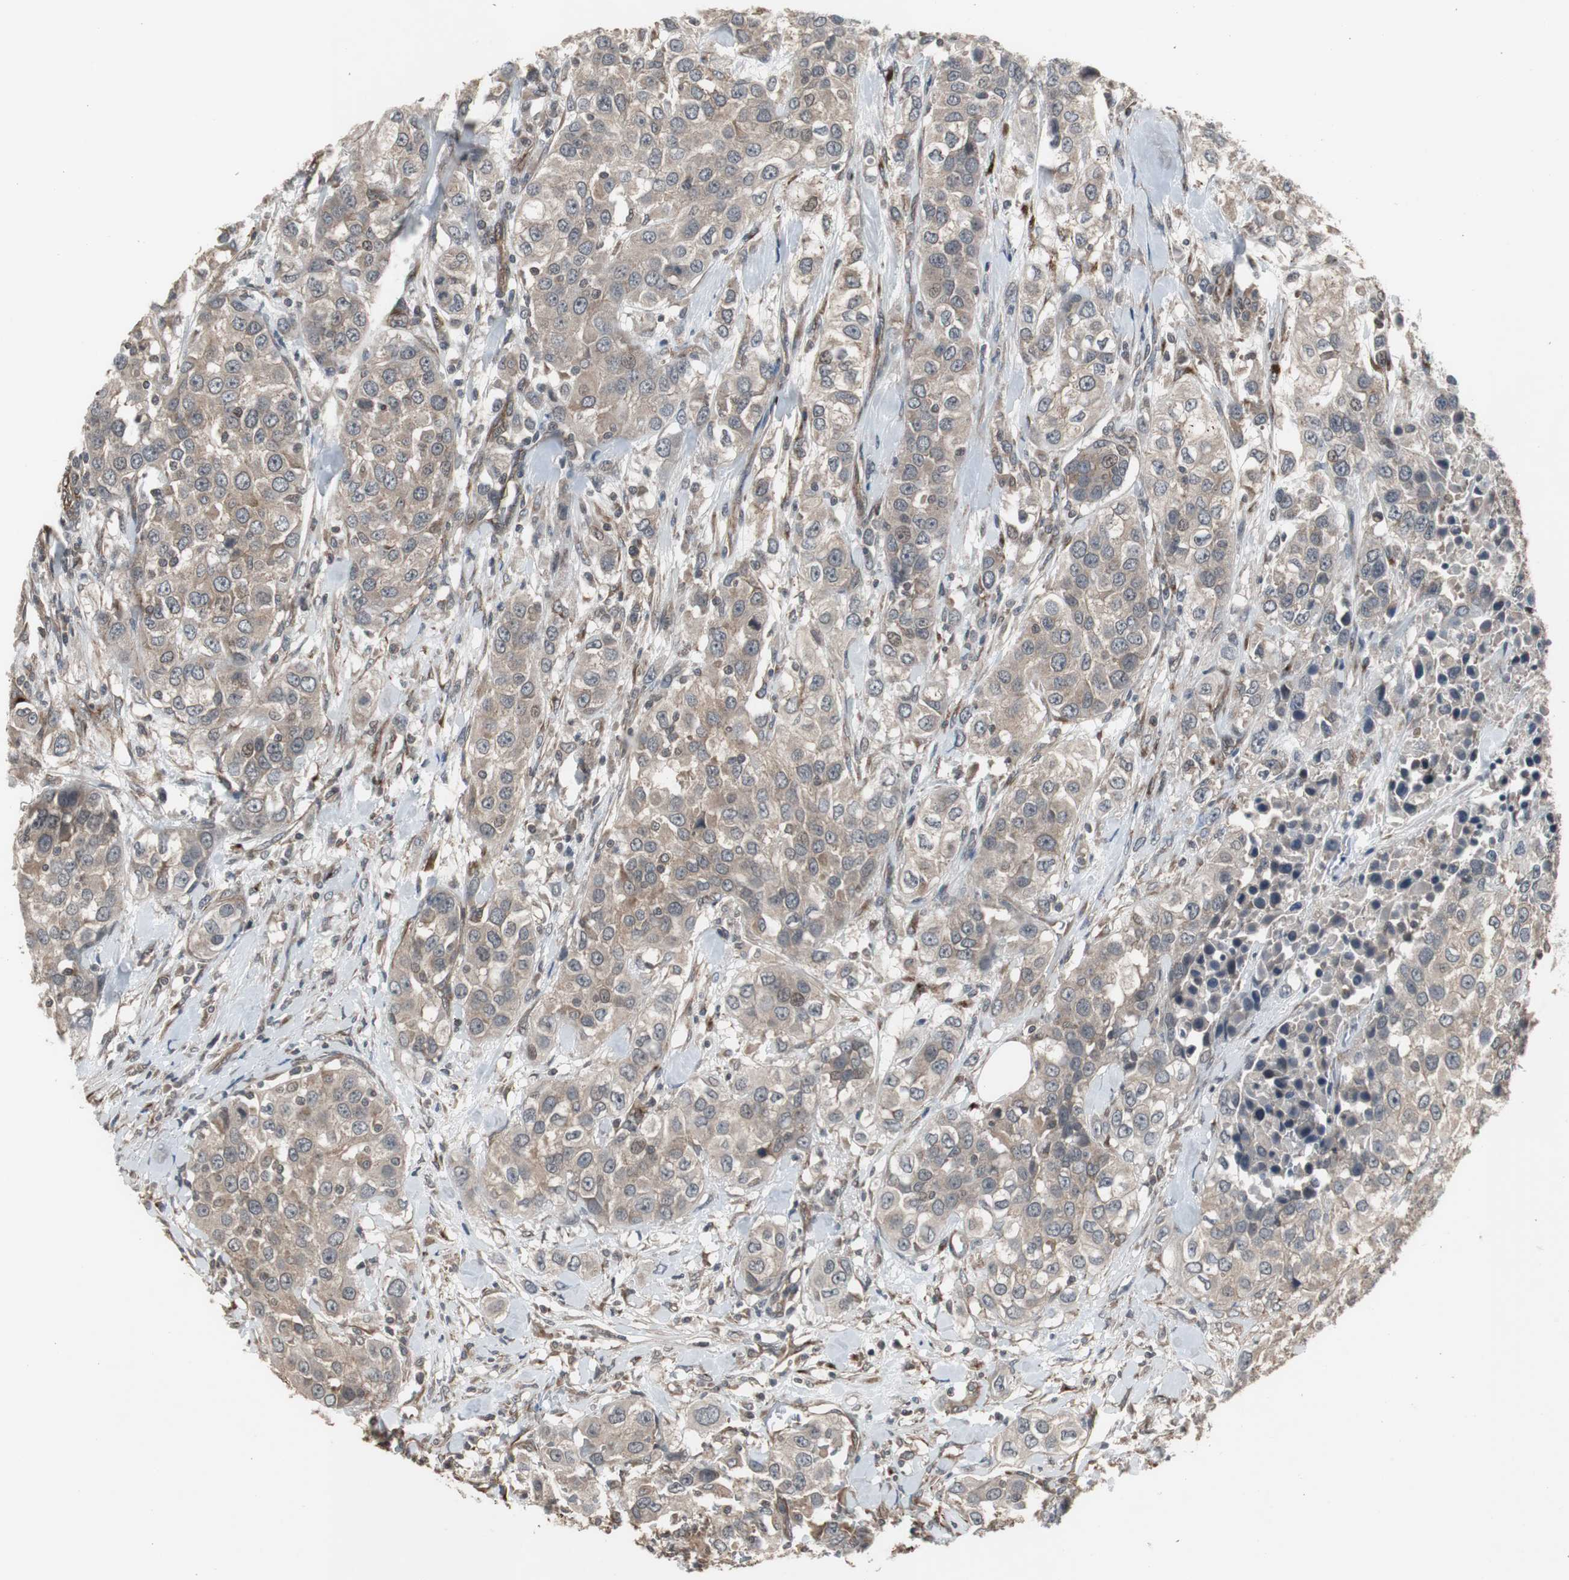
{"staining": {"intensity": "weak", "quantity": ">75%", "location": "cytoplasmic/membranous"}, "tissue": "urothelial cancer", "cell_type": "Tumor cells", "image_type": "cancer", "snomed": [{"axis": "morphology", "description": "Urothelial carcinoma, High grade"}, {"axis": "topography", "description": "Urinary bladder"}], "caption": "This image exhibits immunohistochemistry (IHC) staining of human urothelial cancer, with low weak cytoplasmic/membranous positivity in approximately >75% of tumor cells.", "gene": "ATP2B2", "patient": {"sex": "female", "age": 80}}